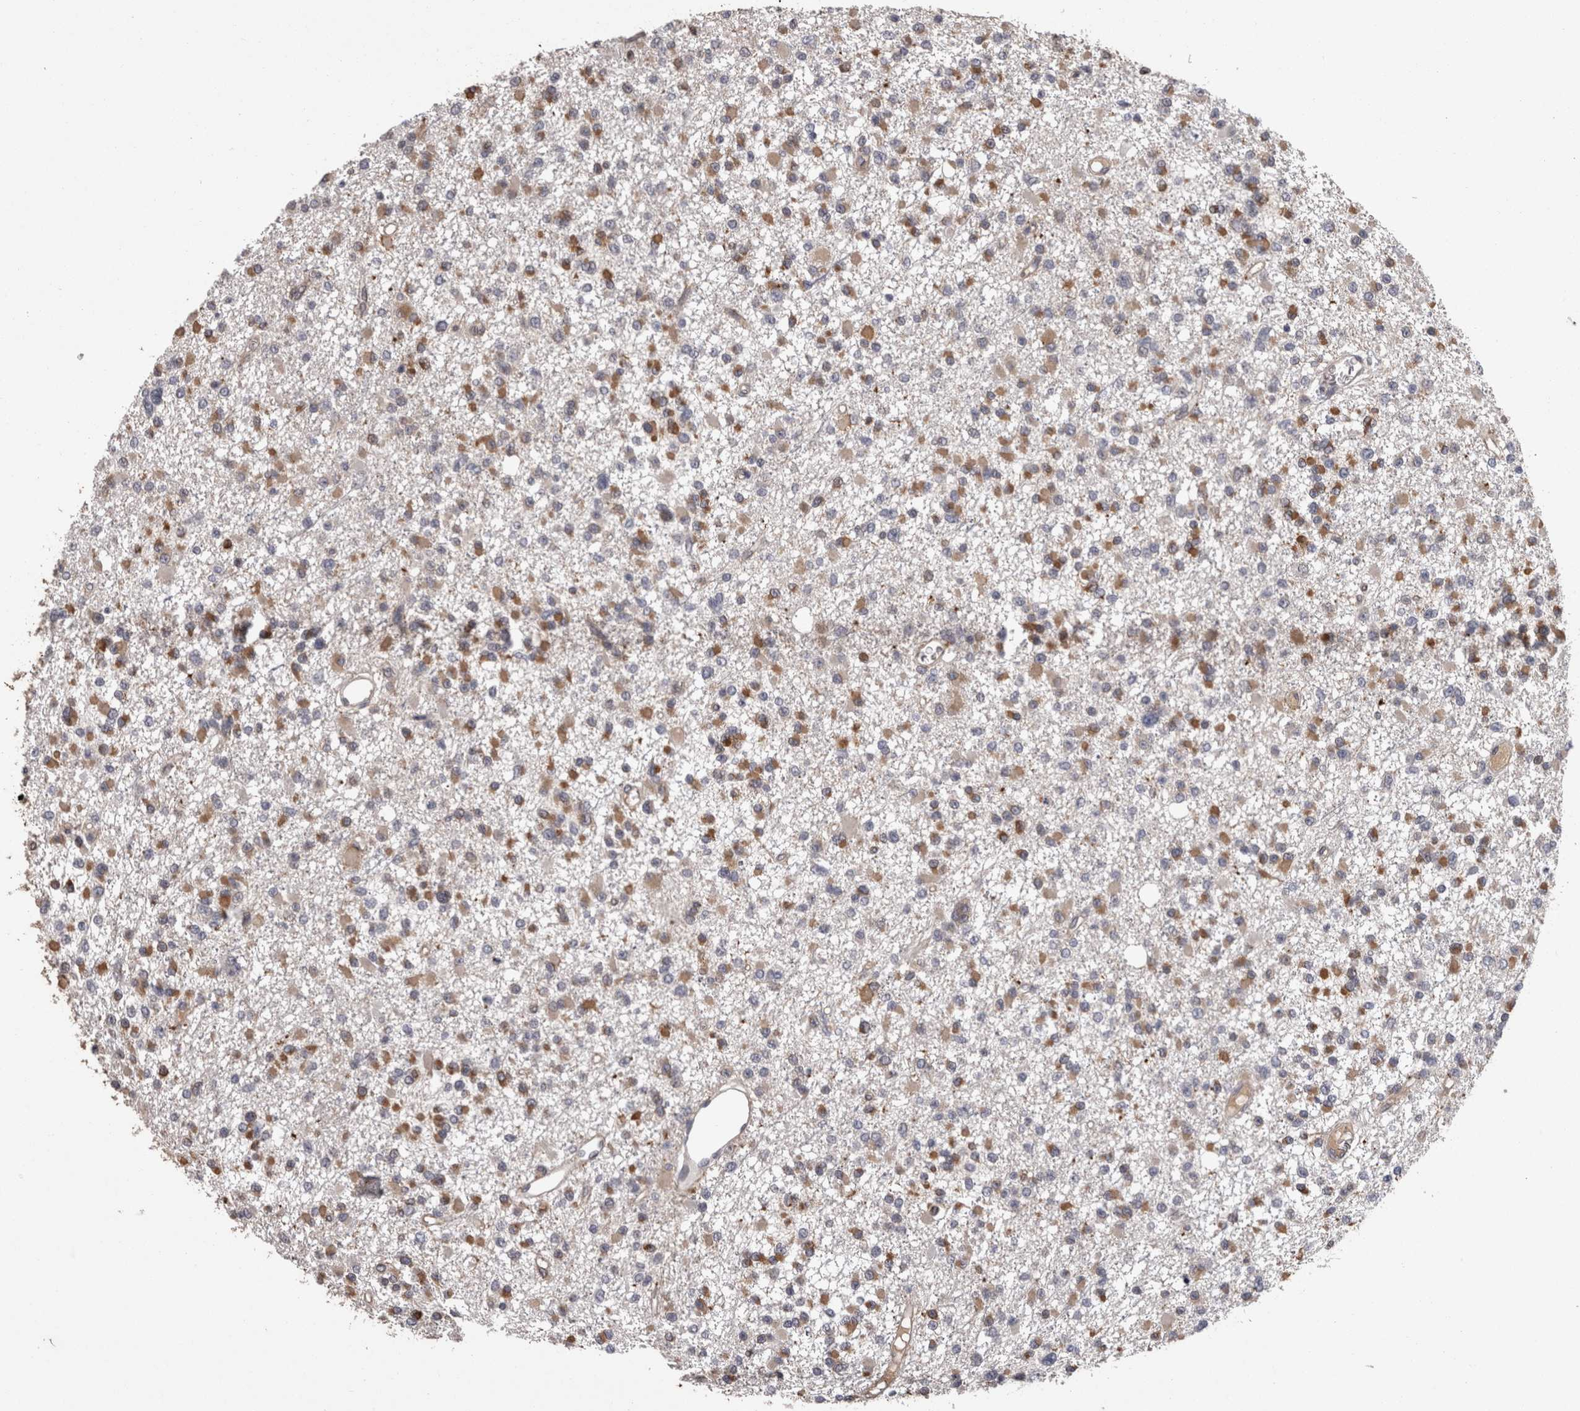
{"staining": {"intensity": "moderate", "quantity": ">75%", "location": "cytoplasmic/membranous"}, "tissue": "glioma", "cell_type": "Tumor cells", "image_type": "cancer", "snomed": [{"axis": "morphology", "description": "Glioma, malignant, Low grade"}, {"axis": "topography", "description": "Brain"}], "caption": "Immunohistochemical staining of glioma demonstrates moderate cytoplasmic/membranous protein positivity in approximately >75% of tumor cells.", "gene": "PON3", "patient": {"sex": "female", "age": 22}}